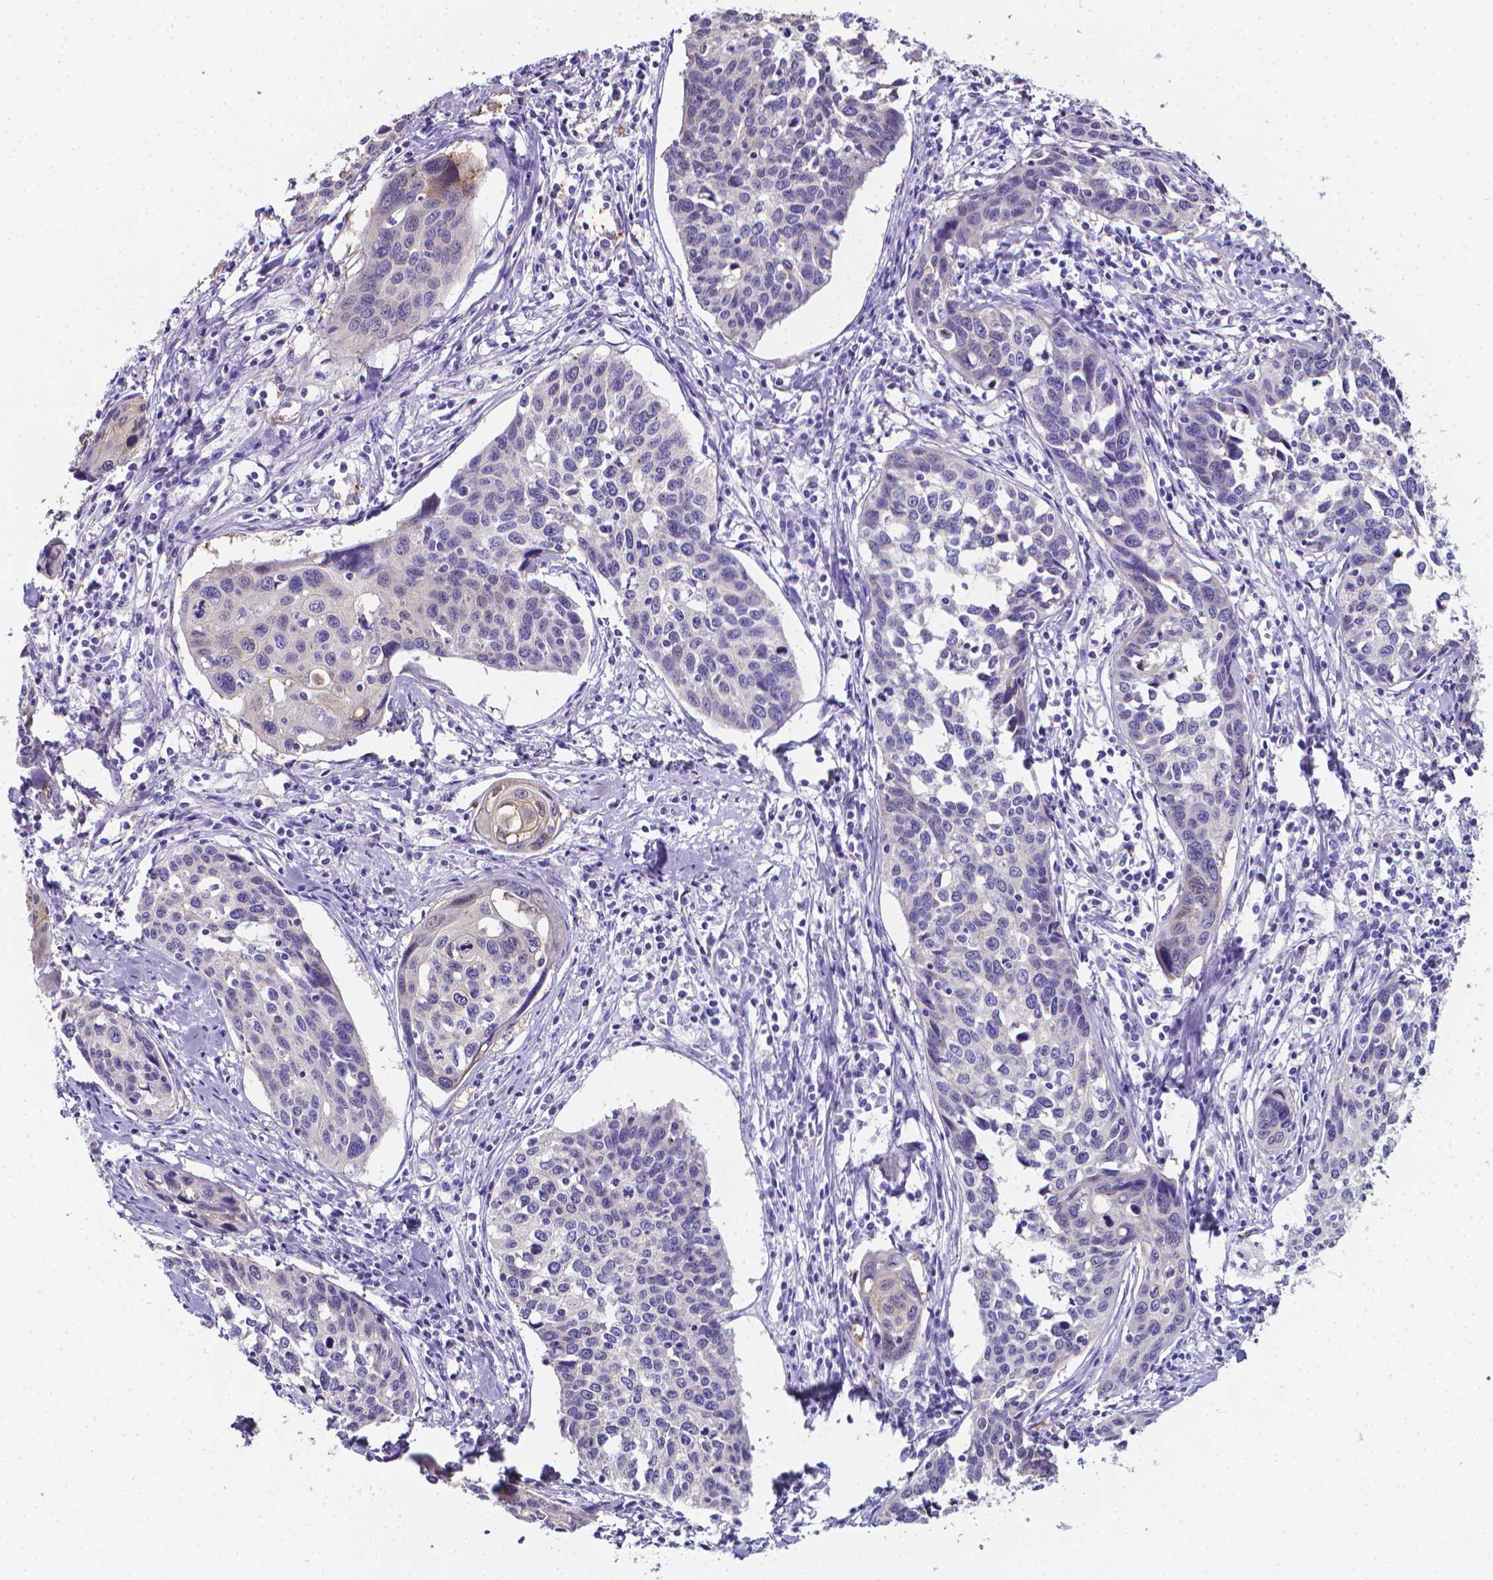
{"staining": {"intensity": "negative", "quantity": "none", "location": "none"}, "tissue": "cervical cancer", "cell_type": "Tumor cells", "image_type": "cancer", "snomed": [{"axis": "morphology", "description": "Squamous cell carcinoma, NOS"}, {"axis": "topography", "description": "Cervix"}], "caption": "Immunohistochemistry photomicrograph of neoplastic tissue: cervical squamous cell carcinoma stained with DAB (3,3'-diaminobenzidine) displays no significant protein positivity in tumor cells.", "gene": "LRRC73", "patient": {"sex": "female", "age": 31}}